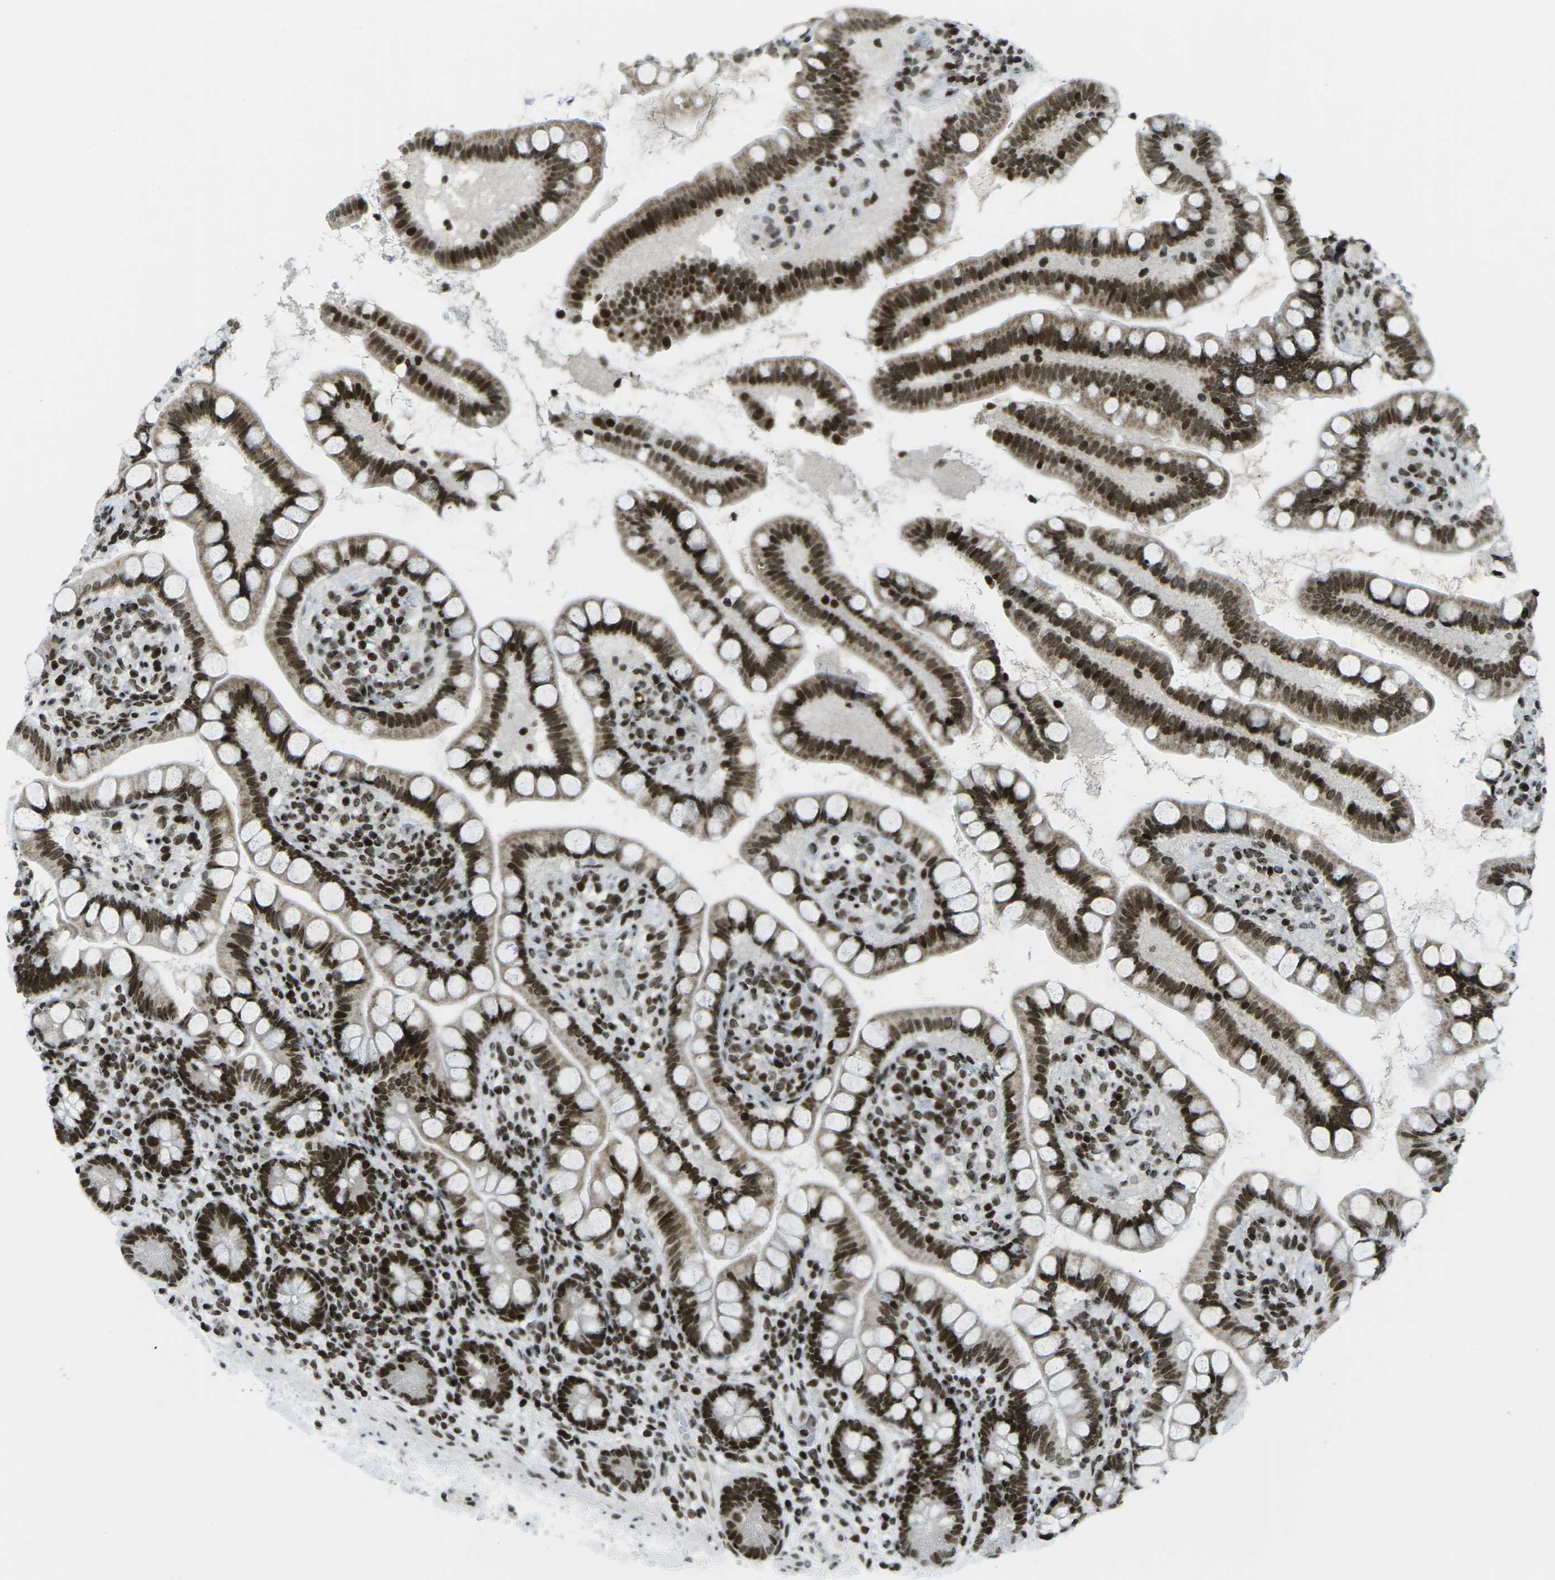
{"staining": {"intensity": "strong", "quantity": ">75%", "location": "cytoplasmic/membranous,nuclear"}, "tissue": "small intestine", "cell_type": "Glandular cells", "image_type": "normal", "snomed": [{"axis": "morphology", "description": "Normal tissue, NOS"}, {"axis": "topography", "description": "Small intestine"}], "caption": "The immunohistochemical stain labels strong cytoplasmic/membranous,nuclear expression in glandular cells of unremarkable small intestine. Using DAB (3,3'-diaminobenzidine) (brown) and hematoxylin (blue) stains, captured at high magnification using brightfield microscopy.", "gene": "EME1", "patient": {"sex": "female", "age": 84}}